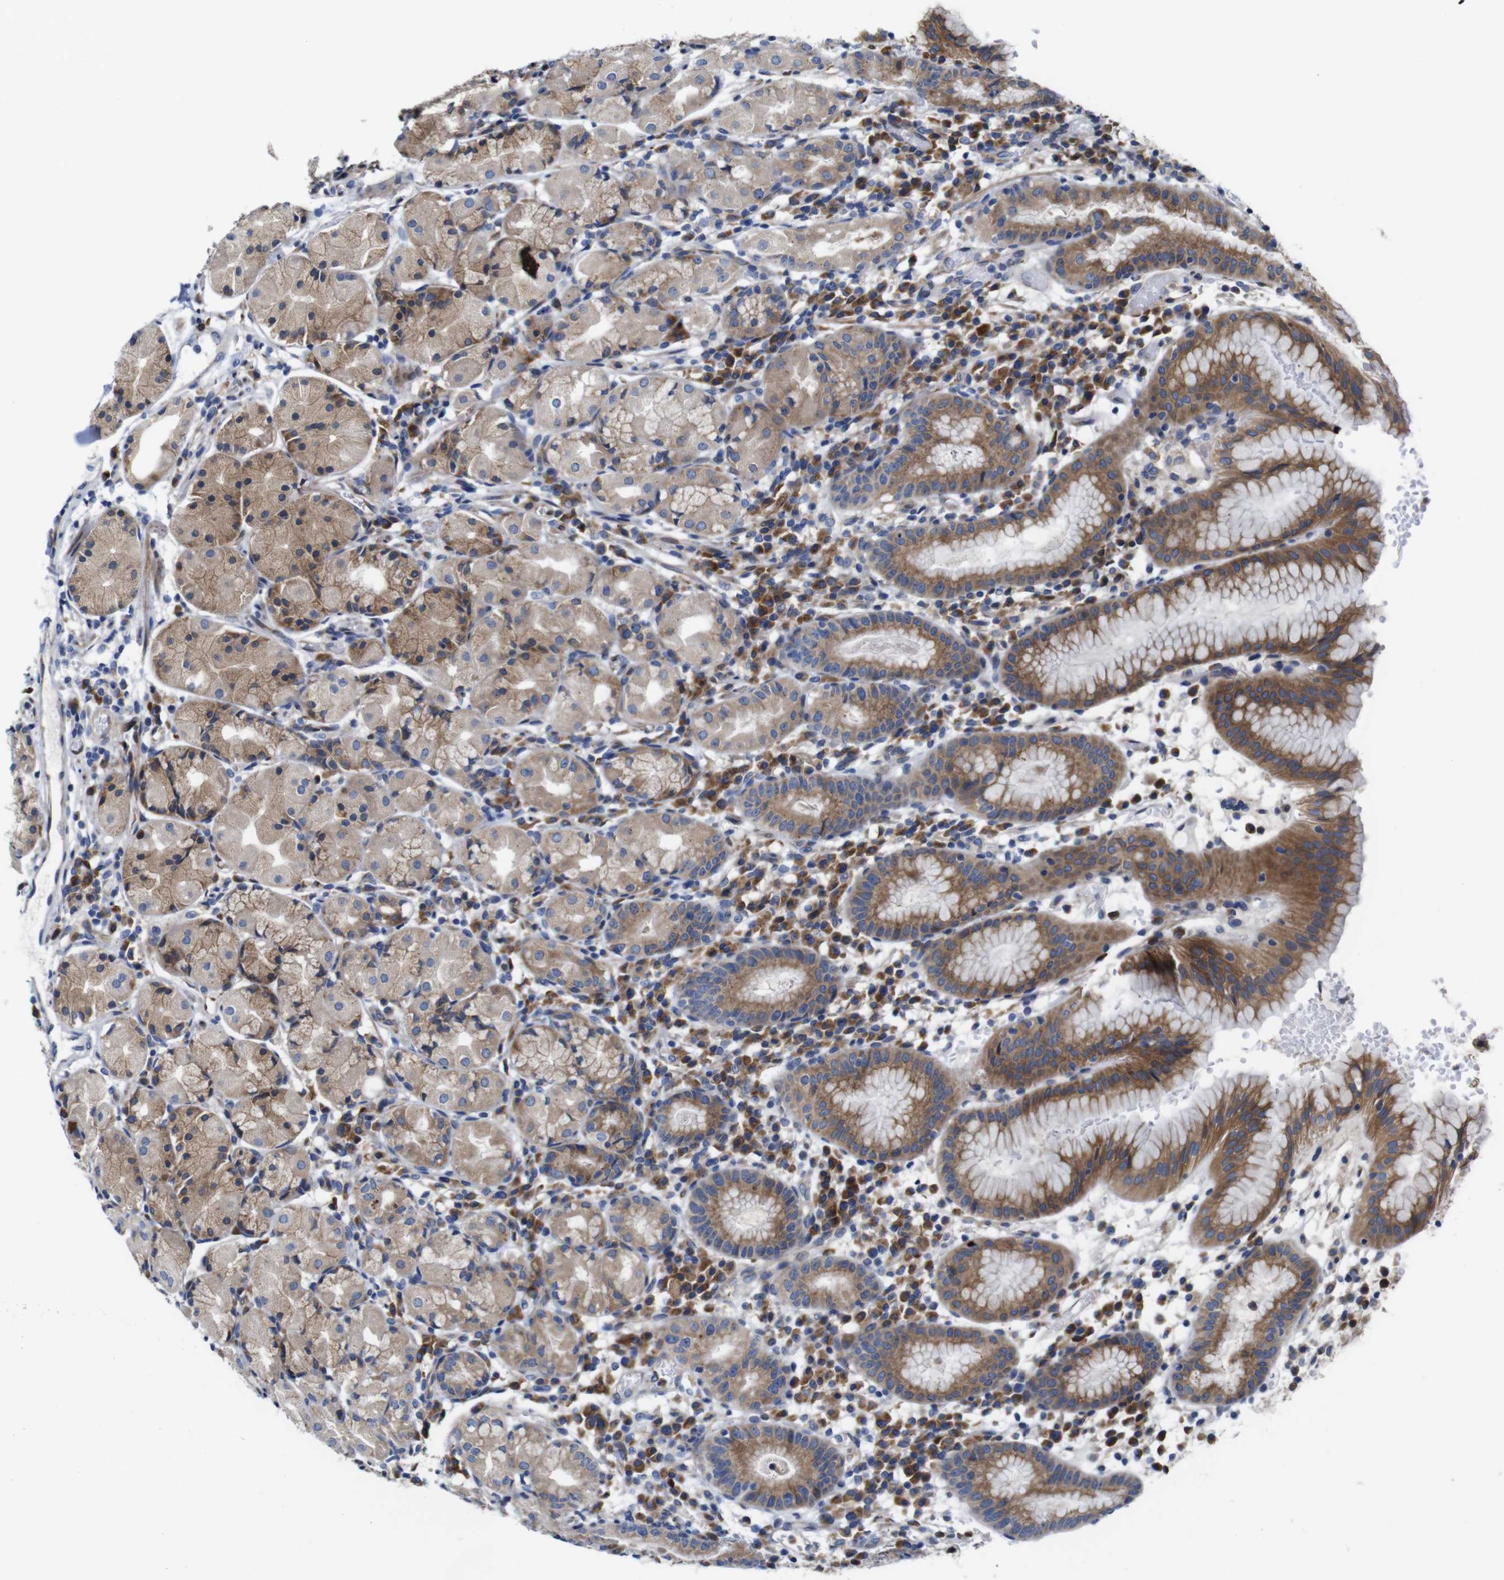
{"staining": {"intensity": "moderate", "quantity": ">75%", "location": "cytoplasmic/membranous"}, "tissue": "stomach", "cell_type": "Glandular cells", "image_type": "normal", "snomed": [{"axis": "morphology", "description": "Normal tissue, NOS"}, {"axis": "topography", "description": "Stomach"}, {"axis": "topography", "description": "Stomach, lower"}], "caption": "Immunohistochemistry (IHC) micrograph of unremarkable human stomach stained for a protein (brown), which shows medium levels of moderate cytoplasmic/membranous staining in about >75% of glandular cells.", "gene": "DDRGK1", "patient": {"sex": "female", "age": 75}}